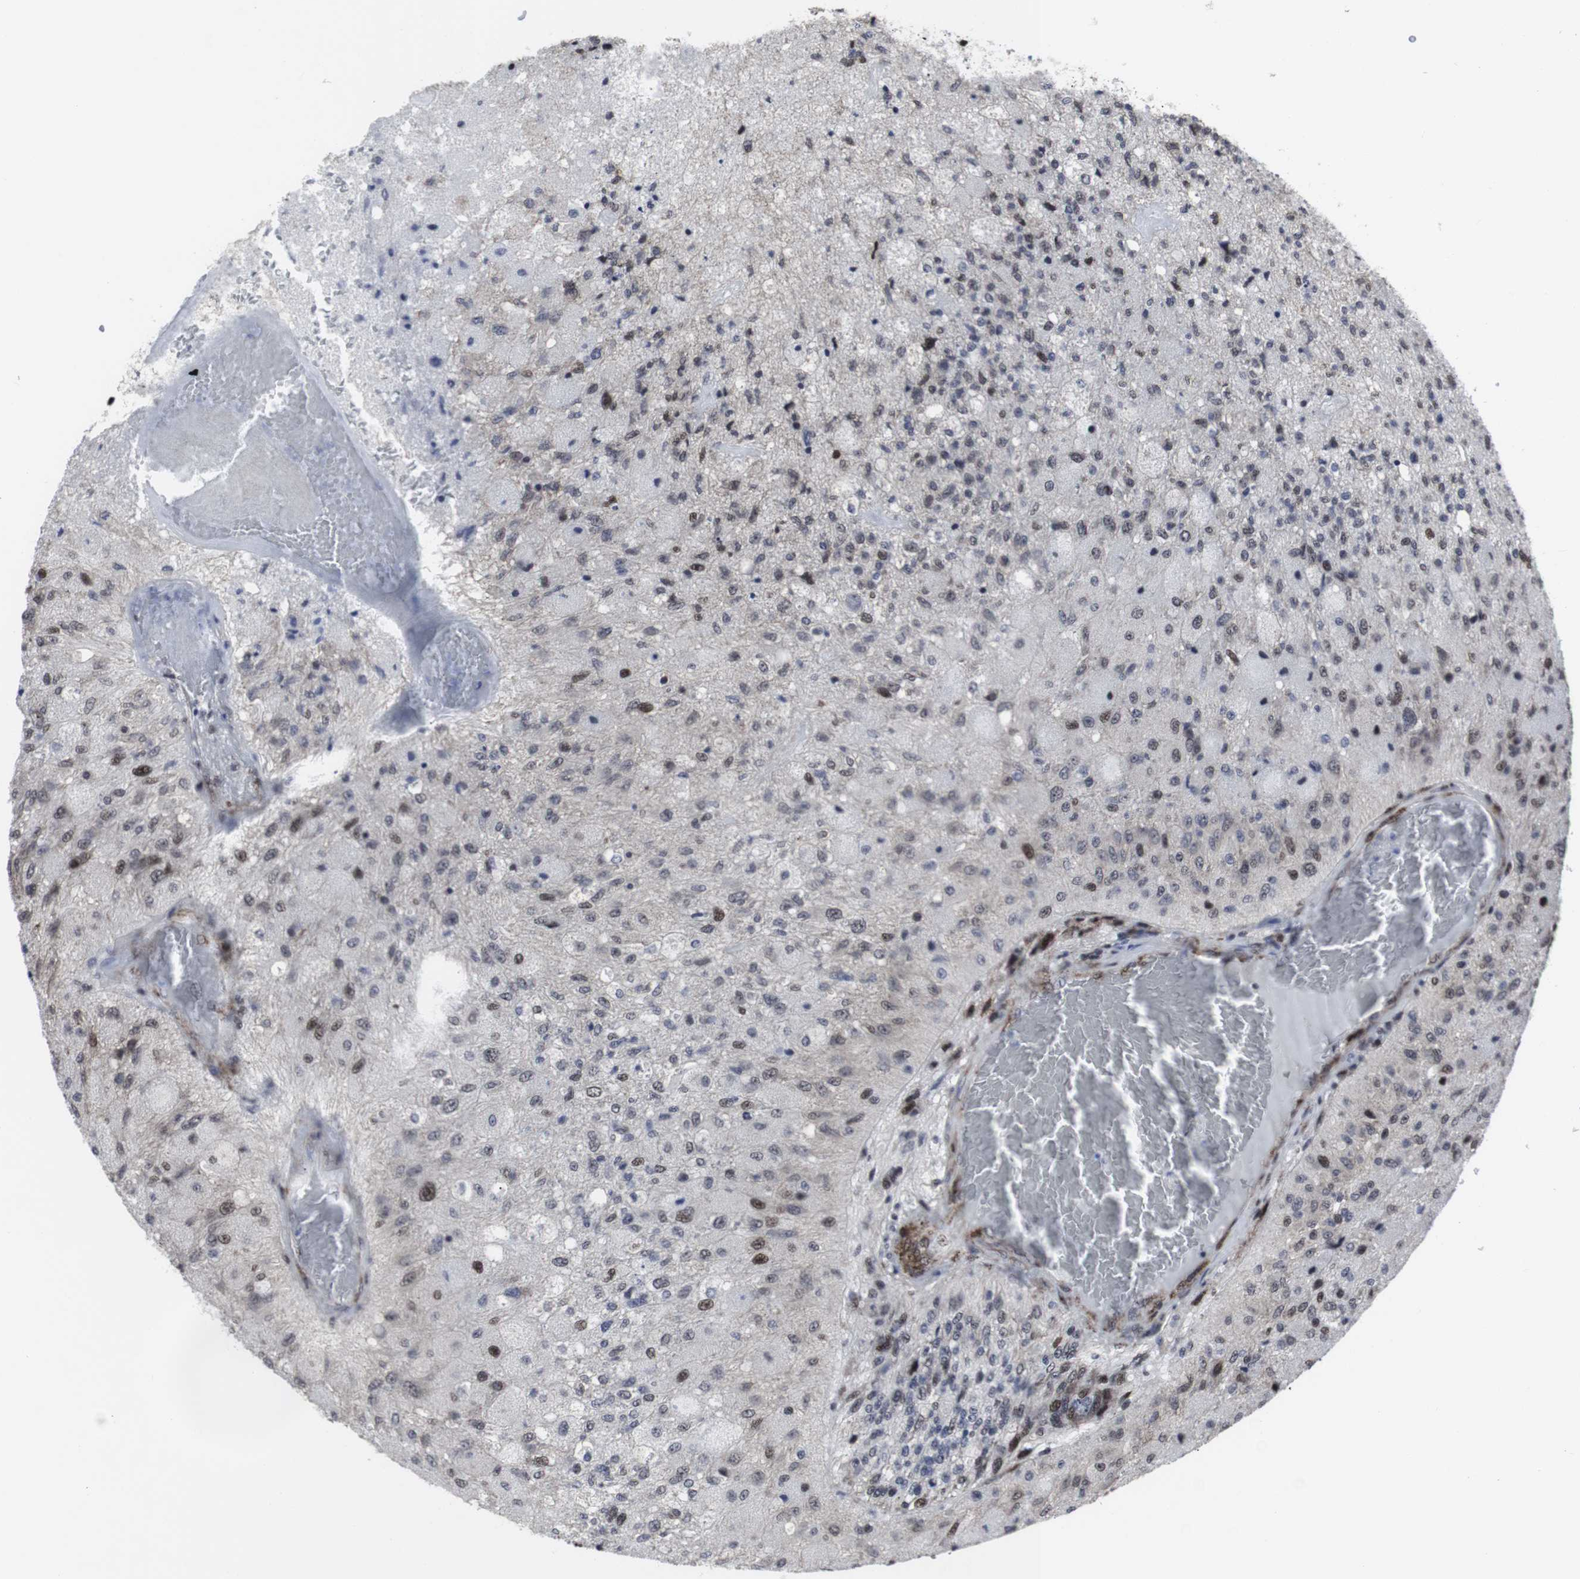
{"staining": {"intensity": "moderate", "quantity": "<25%", "location": "nuclear"}, "tissue": "glioma", "cell_type": "Tumor cells", "image_type": "cancer", "snomed": [{"axis": "morphology", "description": "Normal tissue, NOS"}, {"axis": "morphology", "description": "Glioma, malignant, High grade"}, {"axis": "topography", "description": "Cerebral cortex"}], "caption": "Protein analysis of glioma tissue reveals moderate nuclear positivity in about <25% of tumor cells.", "gene": "MLH1", "patient": {"sex": "male", "age": 77}}